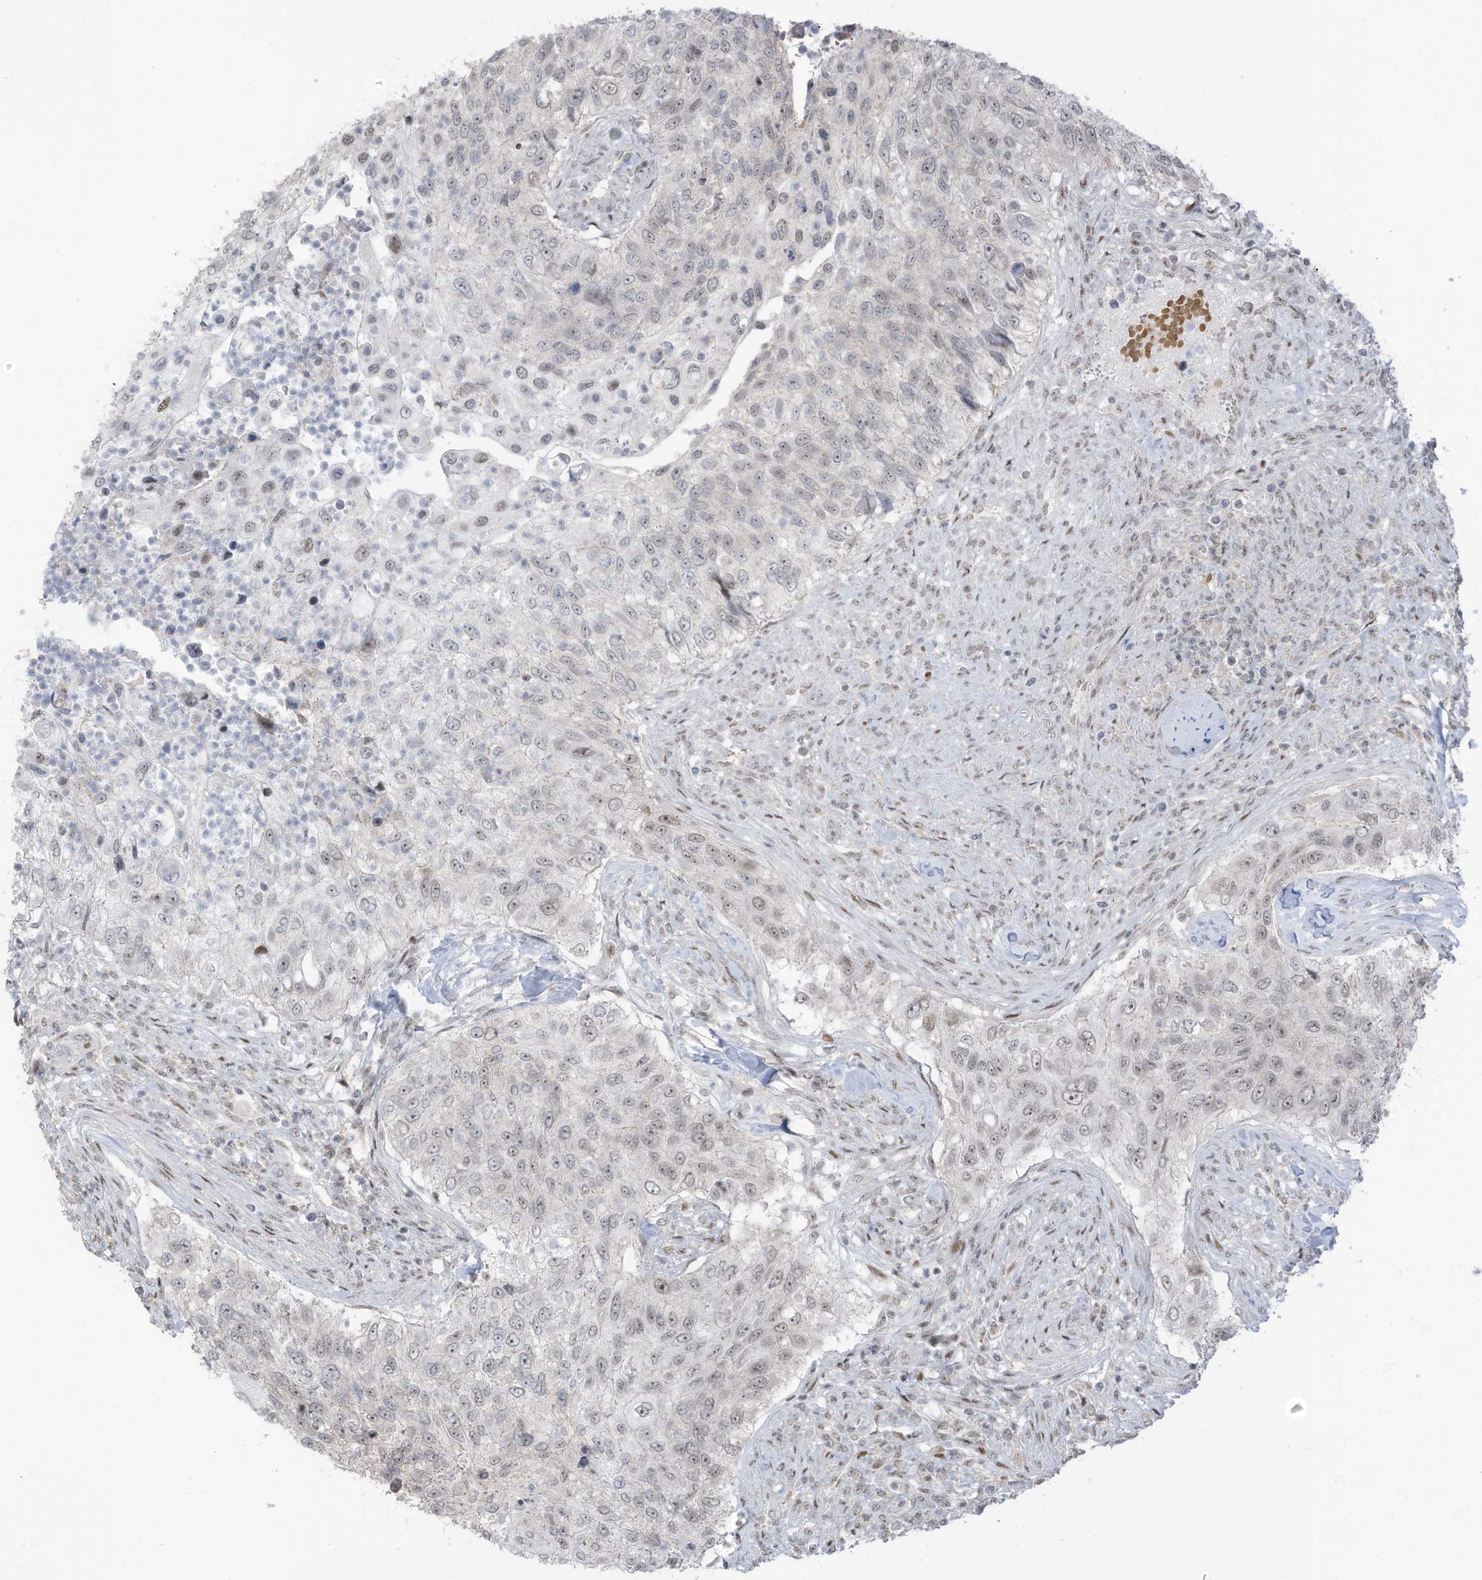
{"staining": {"intensity": "negative", "quantity": "none", "location": "none"}, "tissue": "urothelial cancer", "cell_type": "Tumor cells", "image_type": "cancer", "snomed": [{"axis": "morphology", "description": "Urothelial carcinoma, High grade"}, {"axis": "topography", "description": "Urinary bladder"}], "caption": "This is a histopathology image of immunohistochemistry staining of urothelial carcinoma (high-grade), which shows no positivity in tumor cells.", "gene": "ZCWPW2", "patient": {"sex": "female", "age": 60}}